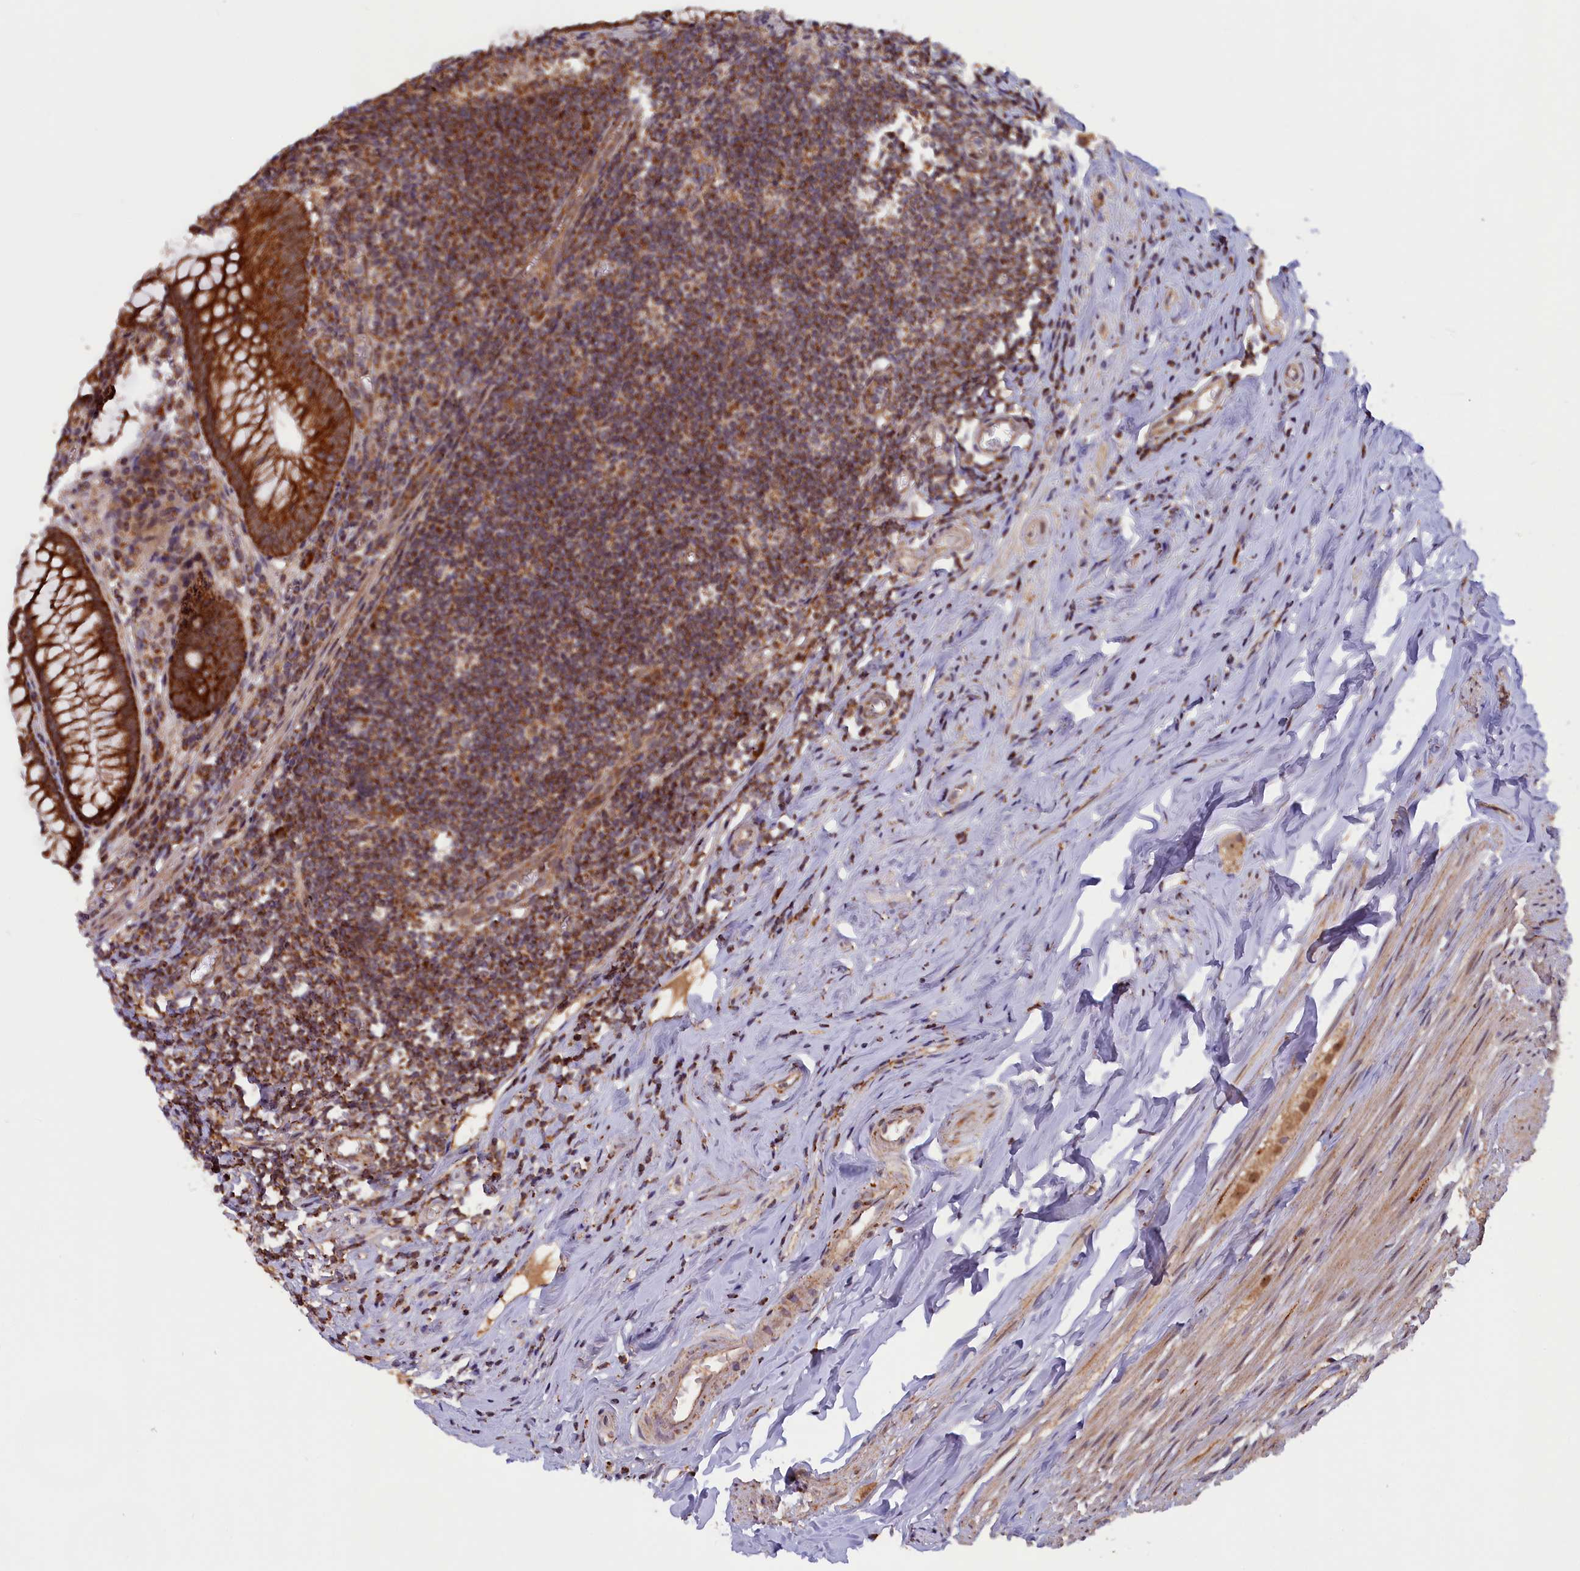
{"staining": {"intensity": "strong", "quantity": ">75%", "location": "cytoplasmic/membranous"}, "tissue": "appendix", "cell_type": "Glandular cells", "image_type": "normal", "snomed": [{"axis": "morphology", "description": "Normal tissue, NOS"}, {"axis": "topography", "description": "Appendix"}], "caption": "High-power microscopy captured an immunohistochemistry (IHC) photomicrograph of normal appendix, revealing strong cytoplasmic/membranous staining in about >75% of glandular cells.", "gene": "DUS3L", "patient": {"sex": "female", "age": 51}}